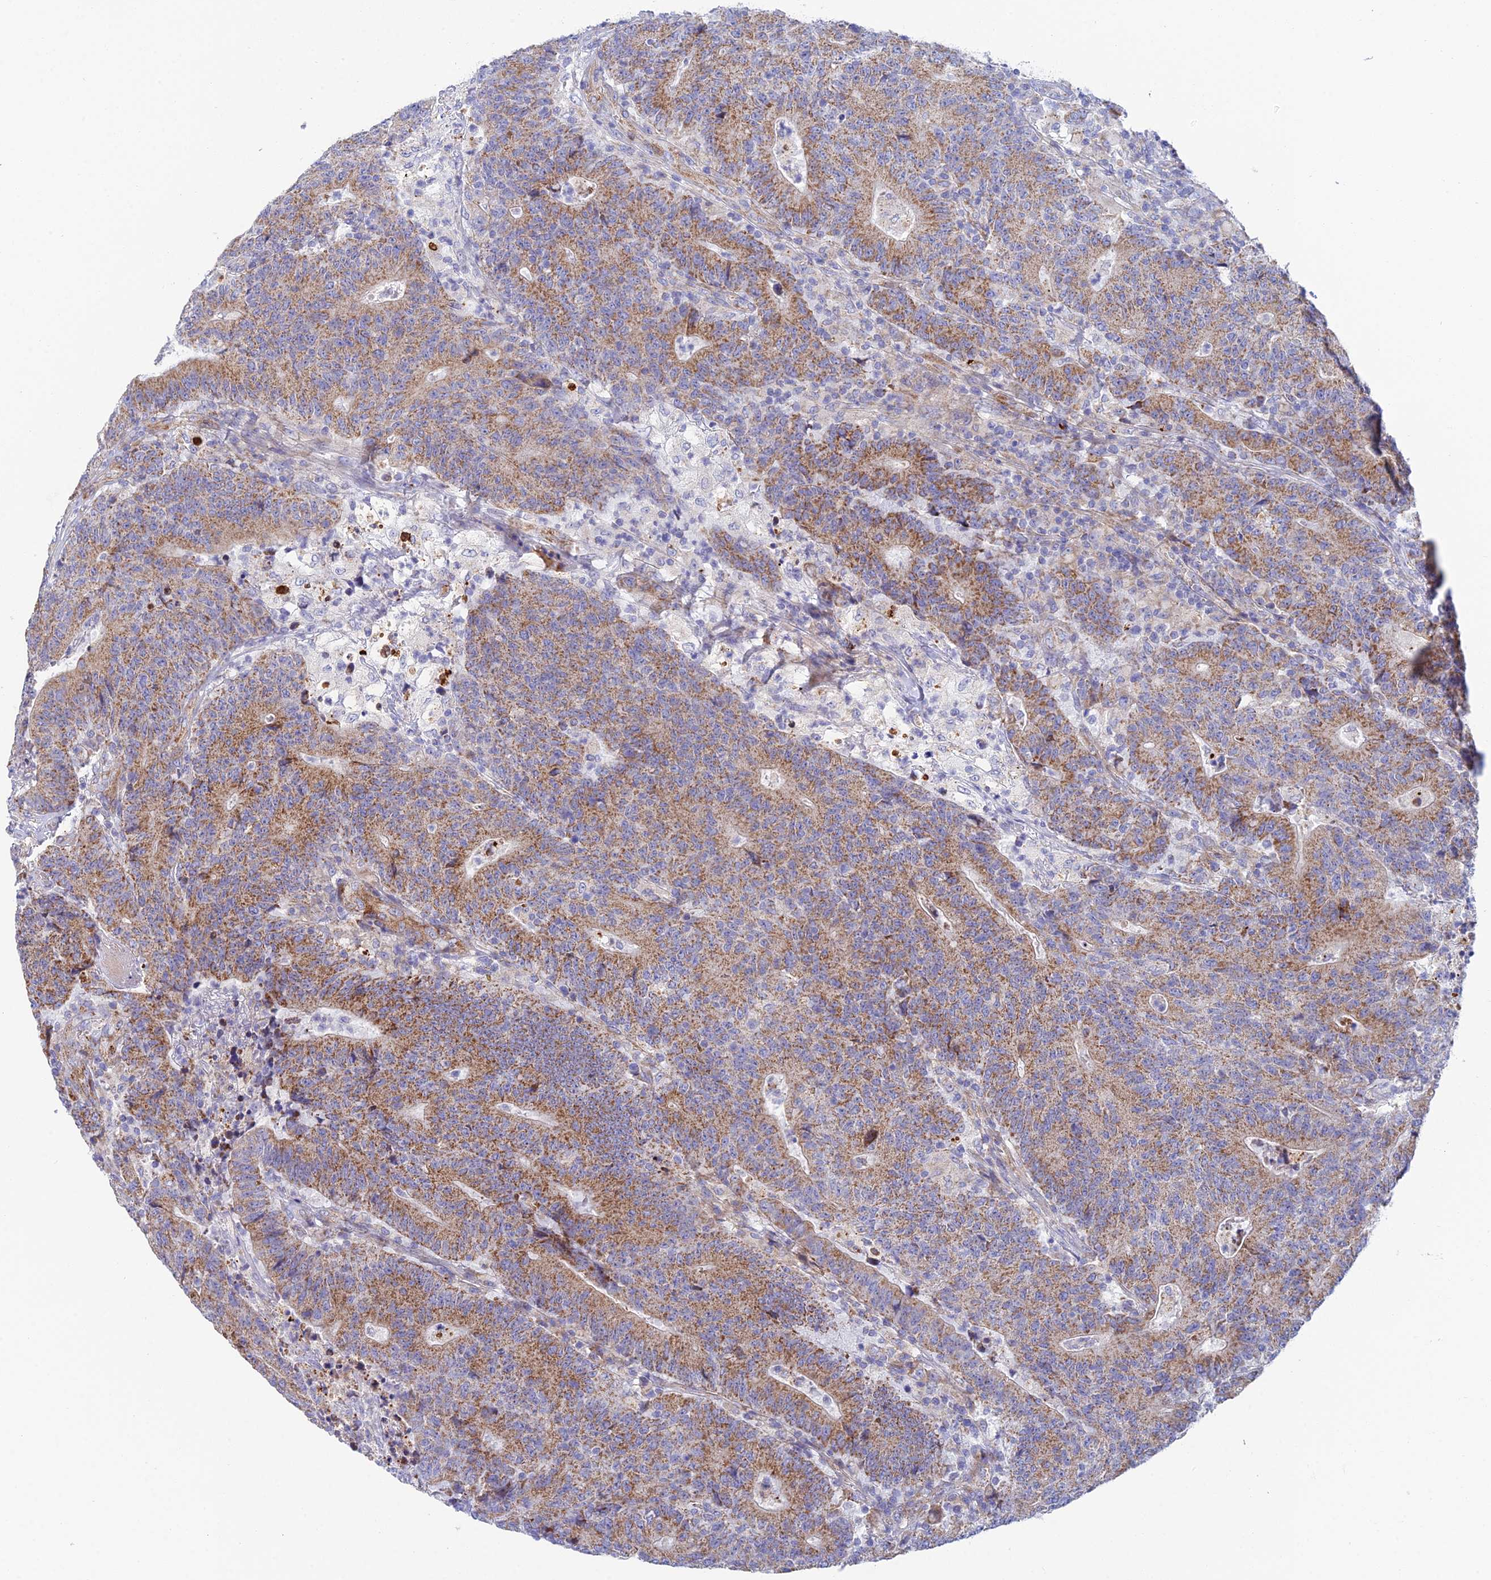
{"staining": {"intensity": "moderate", "quantity": ">75%", "location": "cytoplasmic/membranous"}, "tissue": "colorectal cancer", "cell_type": "Tumor cells", "image_type": "cancer", "snomed": [{"axis": "morphology", "description": "Adenocarcinoma, NOS"}, {"axis": "topography", "description": "Colon"}], "caption": "The photomicrograph shows staining of colorectal cancer (adenocarcinoma), revealing moderate cytoplasmic/membranous protein expression (brown color) within tumor cells.", "gene": "CSPG4", "patient": {"sex": "female", "age": 75}}